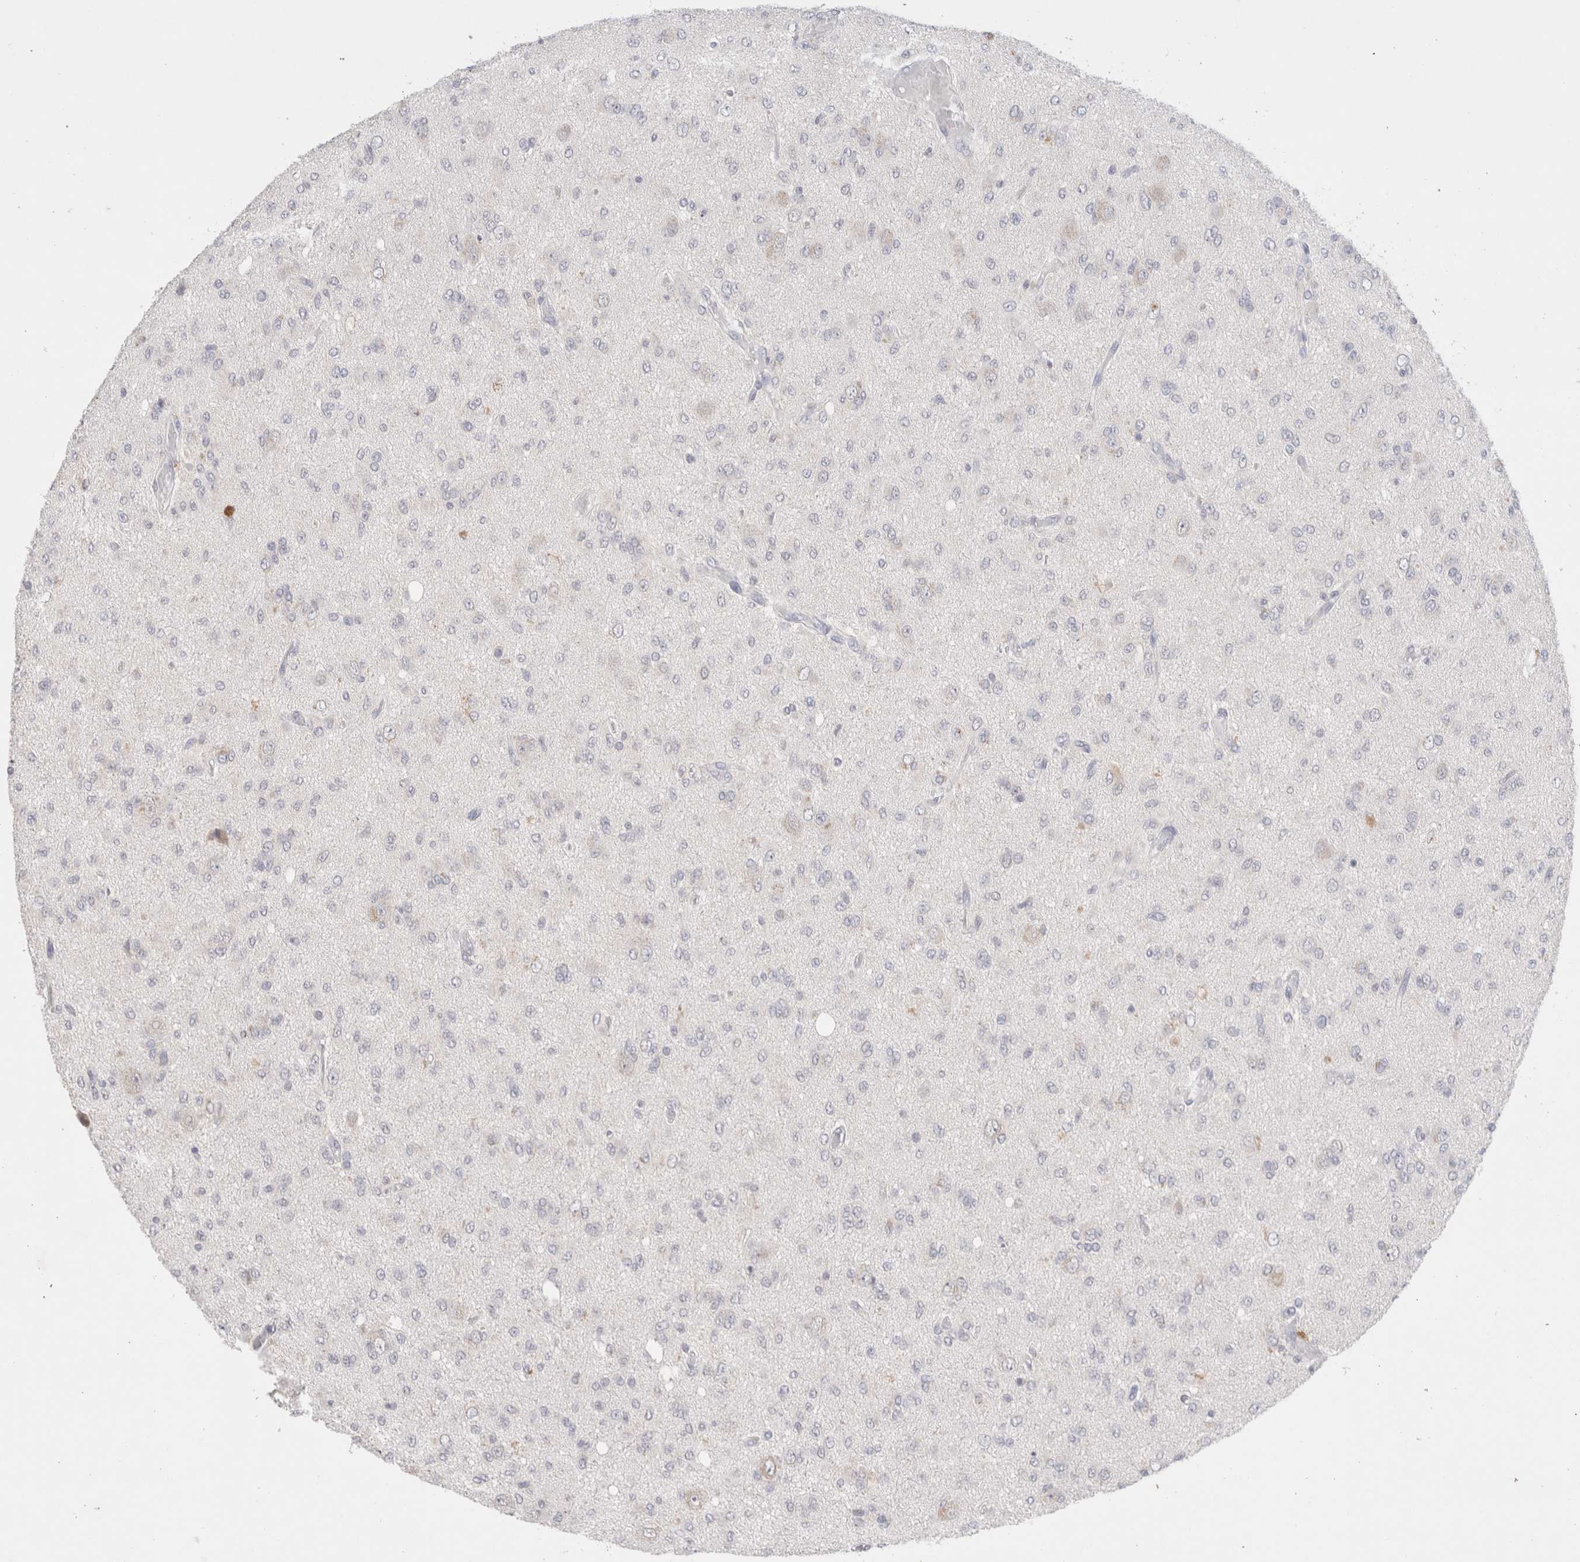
{"staining": {"intensity": "negative", "quantity": "none", "location": "none"}, "tissue": "glioma", "cell_type": "Tumor cells", "image_type": "cancer", "snomed": [{"axis": "morphology", "description": "Glioma, malignant, High grade"}, {"axis": "topography", "description": "Brain"}], "caption": "Tumor cells are negative for protein expression in human glioma.", "gene": "SPATA20", "patient": {"sex": "female", "age": 59}}